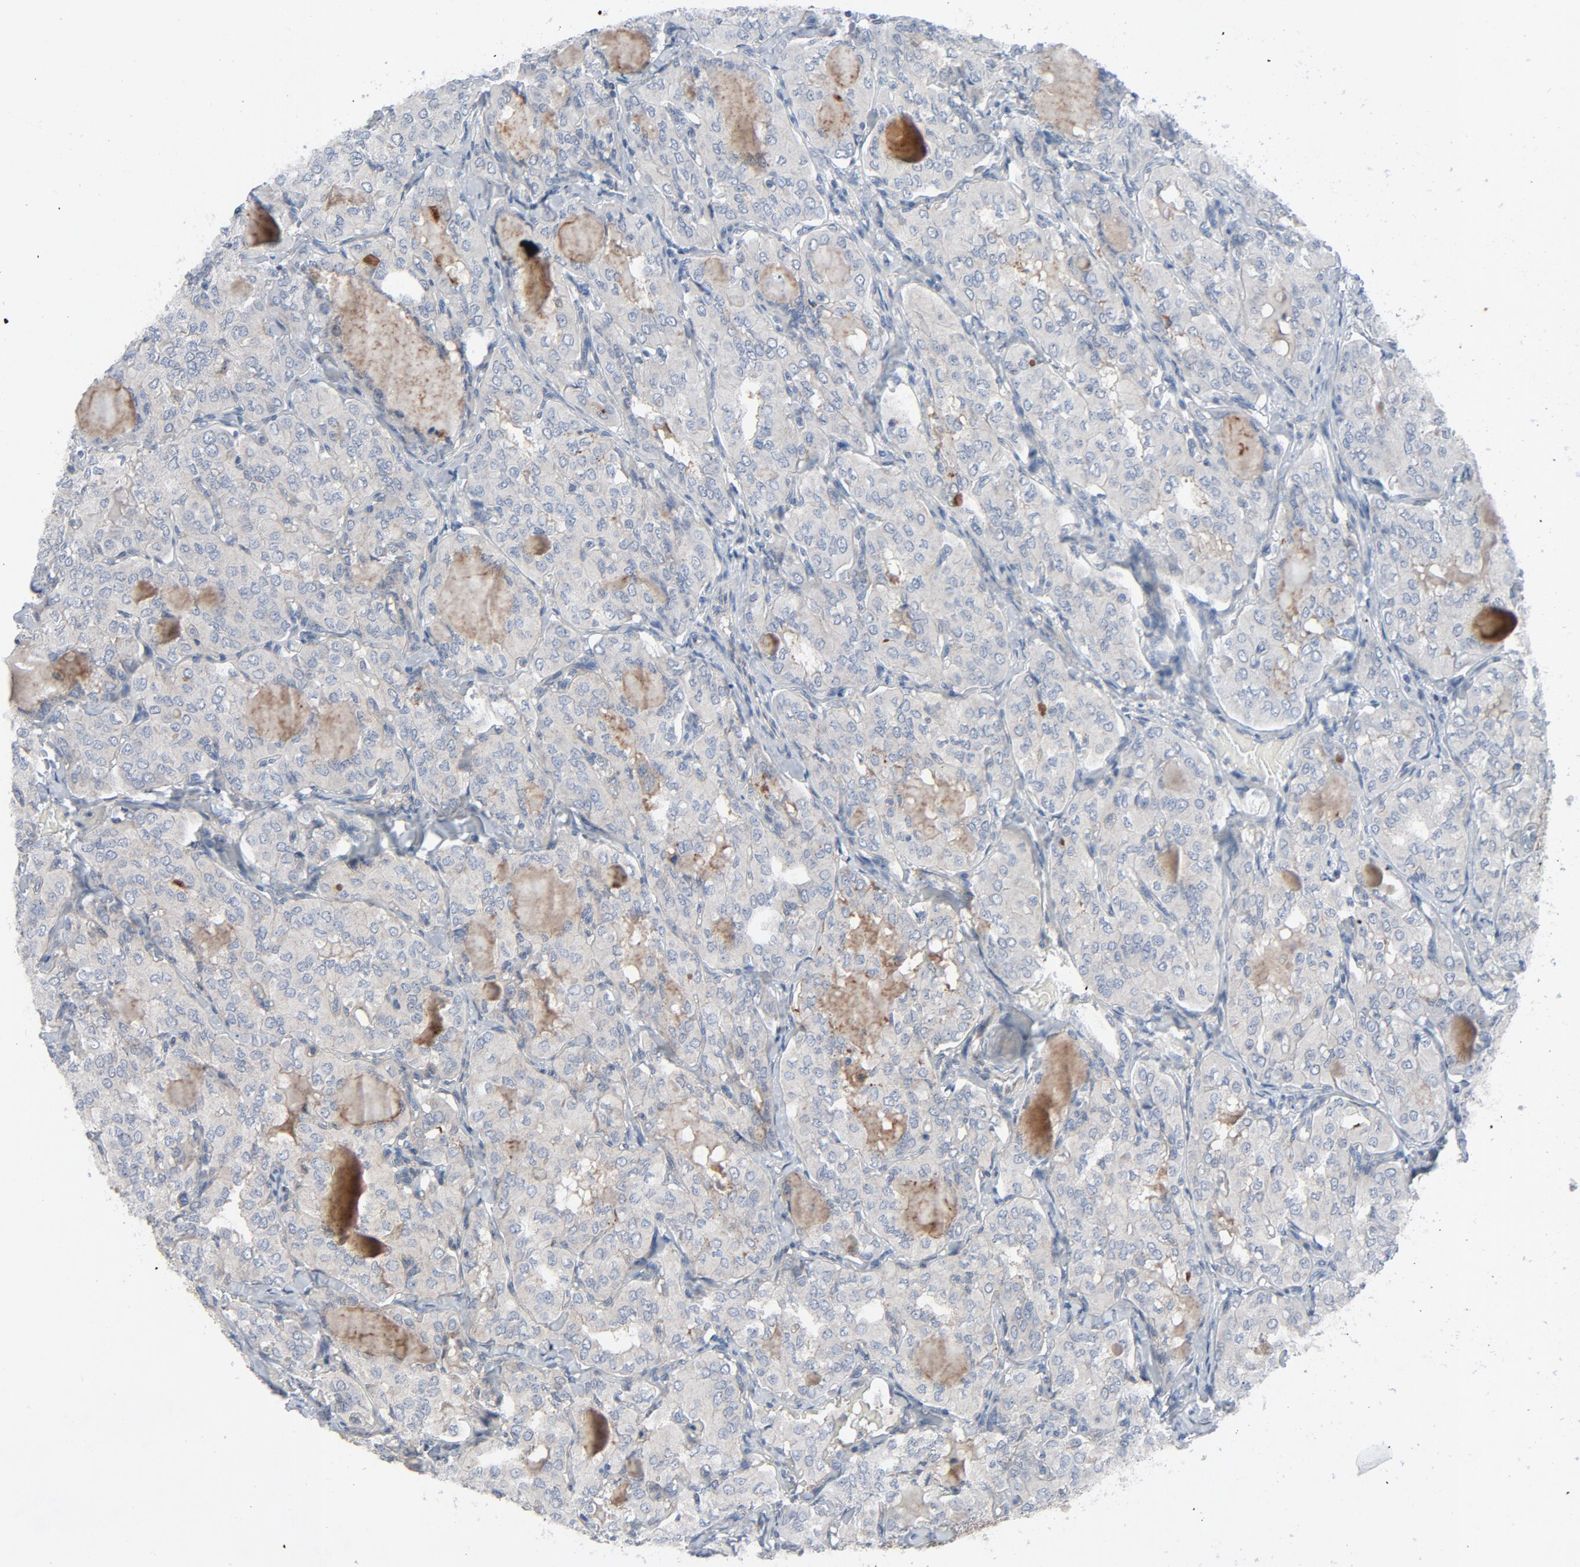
{"staining": {"intensity": "negative", "quantity": "none", "location": "none"}, "tissue": "thyroid cancer", "cell_type": "Tumor cells", "image_type": "cancer", "snomed": [{"axis": "morphology", "description": "Papillary adenocarcinoma, NOS"}, {"axis": "topography", "description": "Thyroid gland"}], "caption": "An IHC image of thyroid cancer (papillary adenocarcinoma) is shown. There is no staining in tumor cells of thyroid cancer (papillary adenocarcinoma).", "gene": "TSG101", "patient": {"sex": "male", "age": 20}}